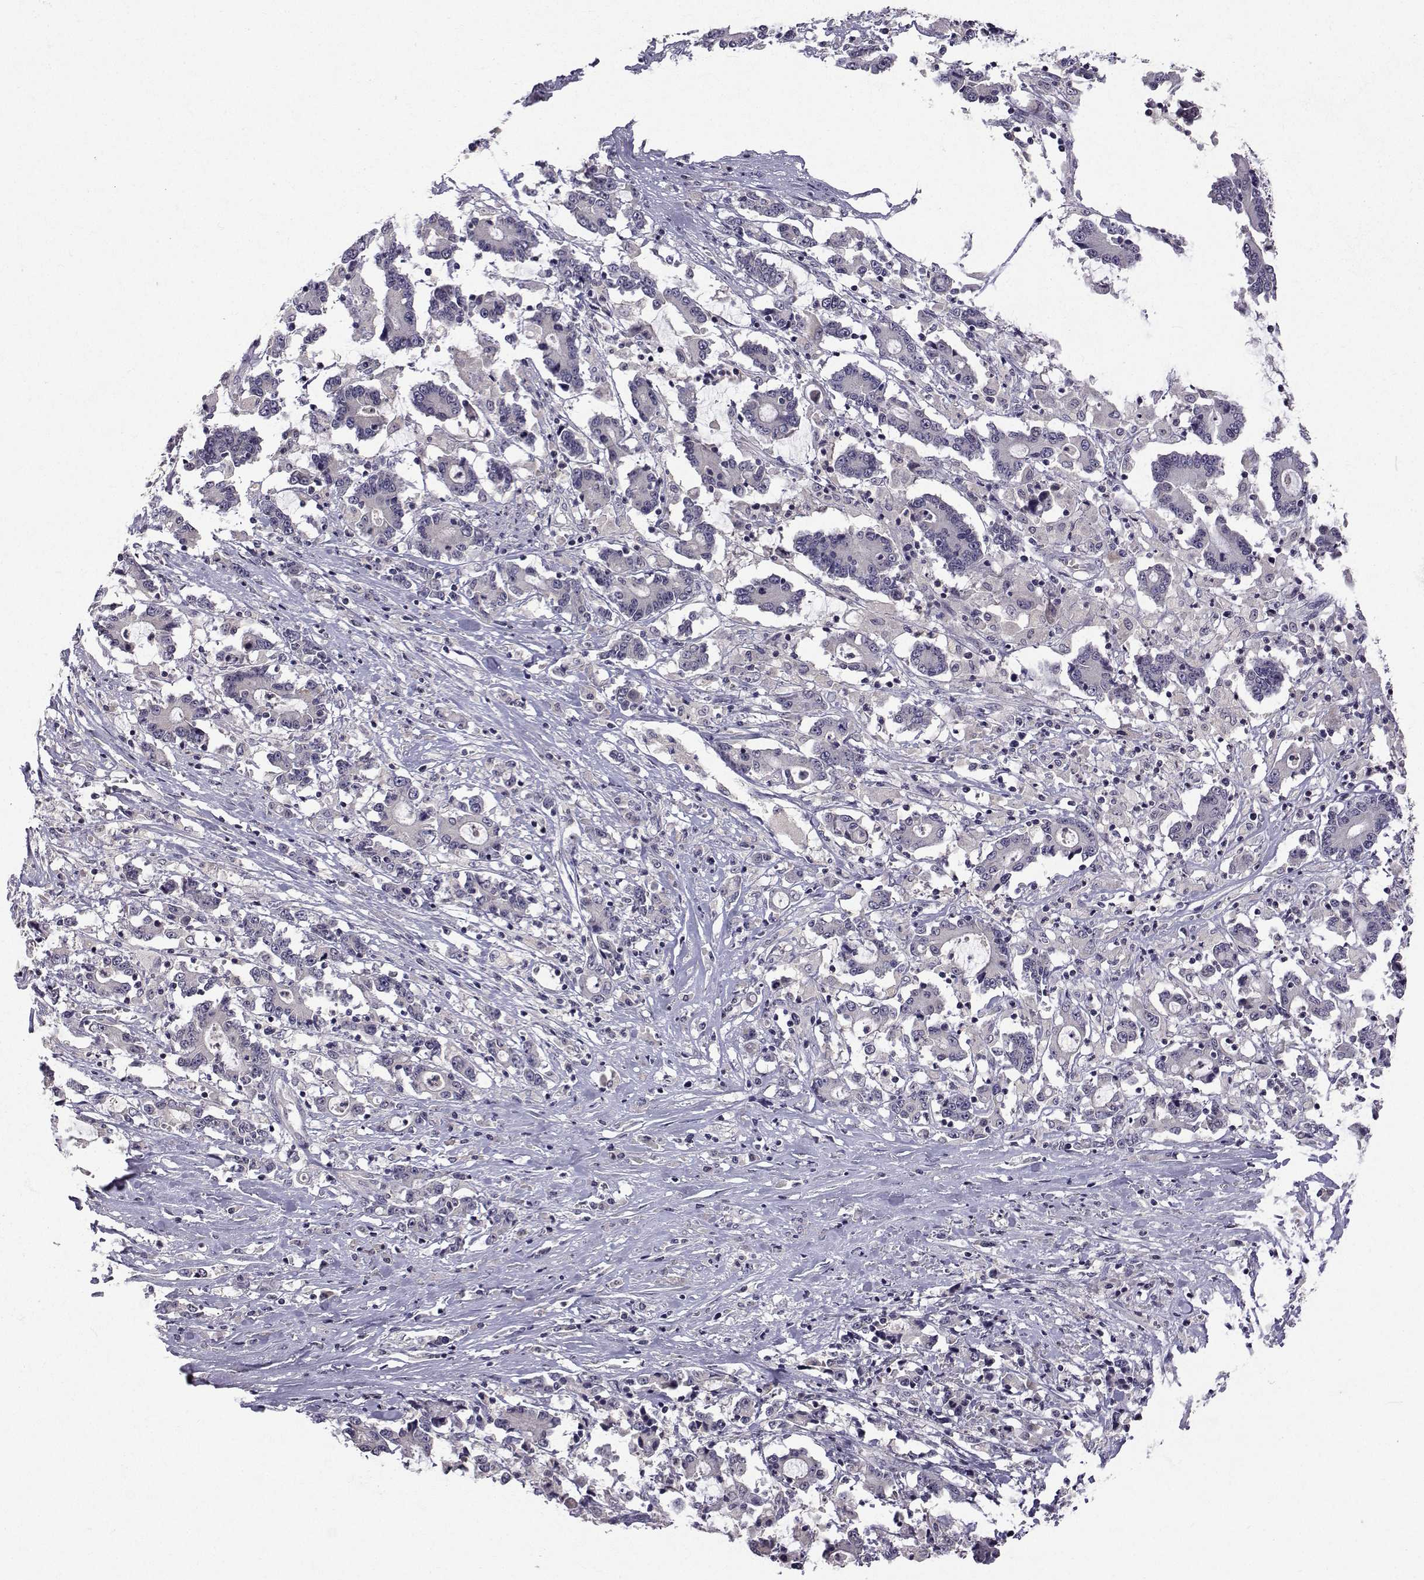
{"staining": {"intensity": "negative", "quantity": "none", "location": "none"}, "tissue": "stomach cancer", "cell_type": "Tumor cells", "image_type": "cancer", "snomed": [{"axis": "morphology", "description": "Adenocarcinoma, NOS"}, {"axis": "topography", "description": "Stomach, upper"}], "caption": "Photomicrograph shows no protein staining in tumor cells of adenocarcinoma (stomach) tissue. The staining is performed using DAB brown chromogen with nuclei counter-stained in using hematoxylin.", "gene": "SLC6A3", "patient": {"sex": "male", "age": 68}}